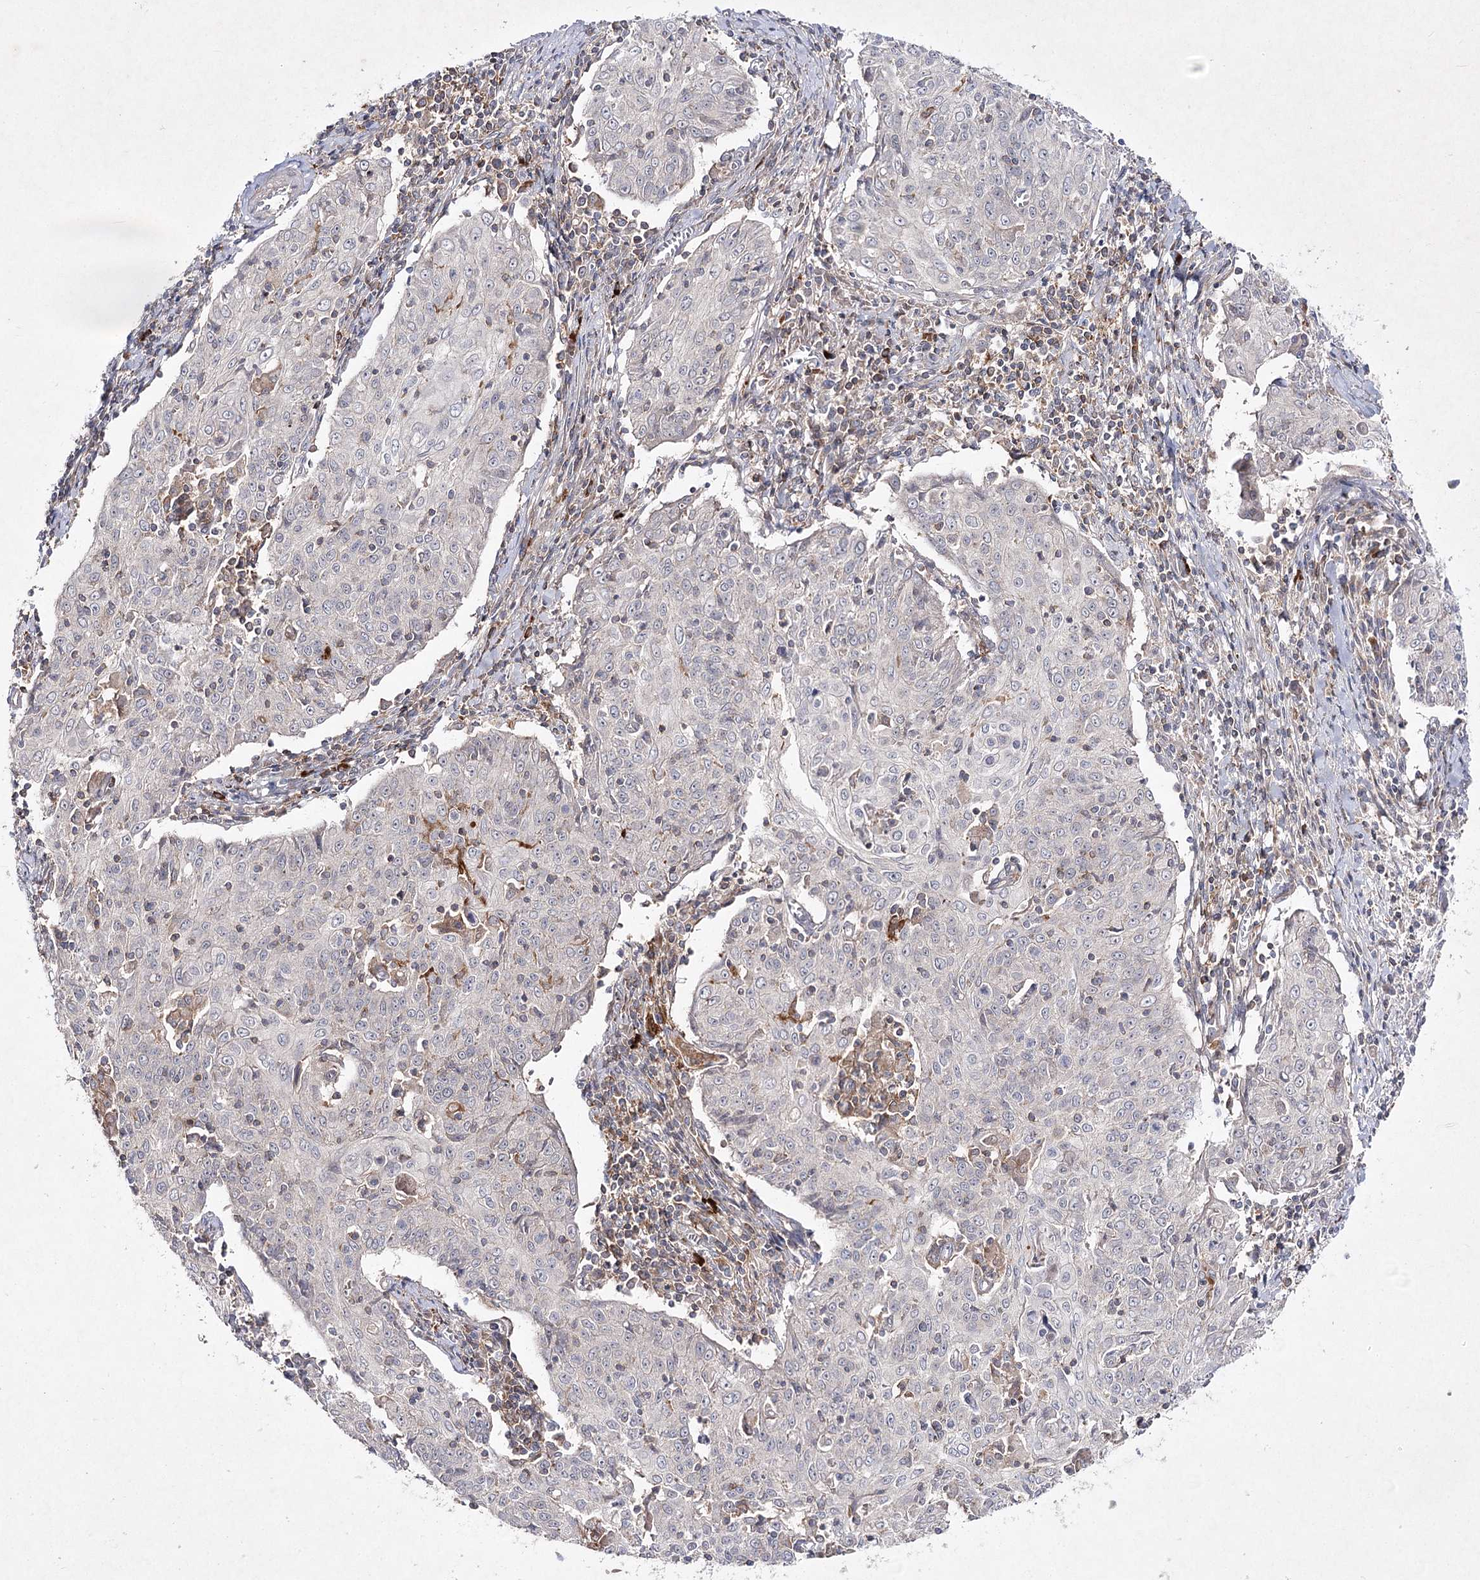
{"staining": {"intensity": "negative", "quantity": "none", "location": "none"}, "tissue": "cervical cancer", "cell_type": "Tumor cells", "image_type": "cancer", "snomed": [{"axis": "morphology", "description": "Squamous cell carcinoma, NOS"}, {"axis": "topography", "description": "Cervix"}], "caption": "DAB immunohistochemical staining of human squamous cell carcinoma (cervical) demonstrates no significant positivity in tumor cells.", "gene": "CIB2", "patient": {"sex": "female", "age": 48}}